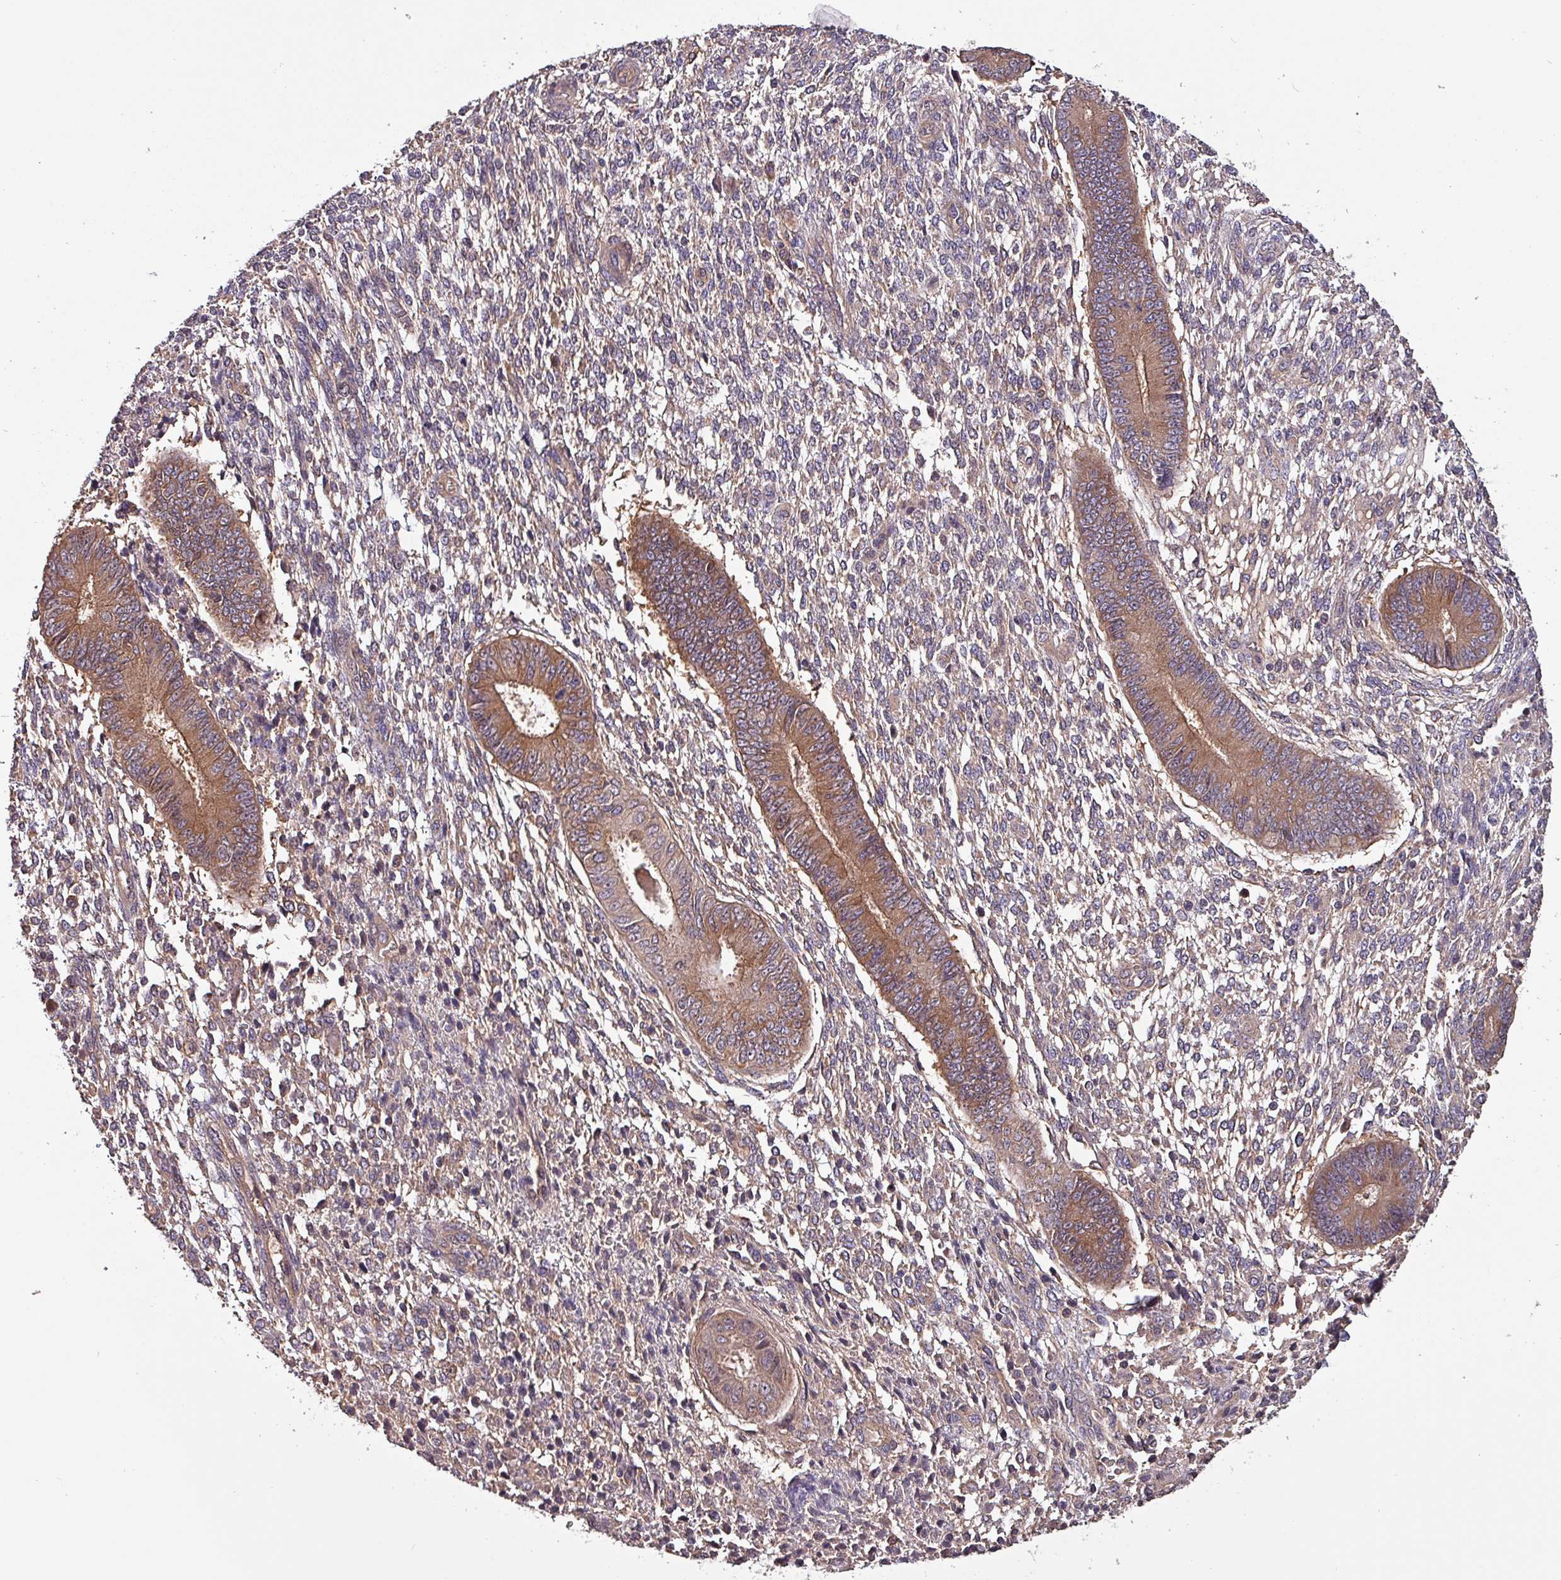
{"staining": {"intensity": "weak", "quantity": "25%-75%", "location": "cytoplasmic/membranous"}, "tissue": "endometrium", "cell_type": "Cells in endometrial stroma", "image_type": "normal", "snomed": [{"axis": "morphology", "description": "Normal tissue, NOS"}, {"axis": "topography", "description": "Endometrium"}], "caption": "Immunohistochemistry (IHC) staining of normal endometrium, which exhibits low levels of weak cytoplasmic/membranous expression in about 25%-75% of cells in endometrial stroma indicating weak cytoplasmic/membranous protein expression. The staining was performed using DAB (brown) for protein detection and nuclei were counterstained in hematoxylin (blue).", "gene": "PAFAH1B2", "patient": {"sex": "female", "age": 49}}